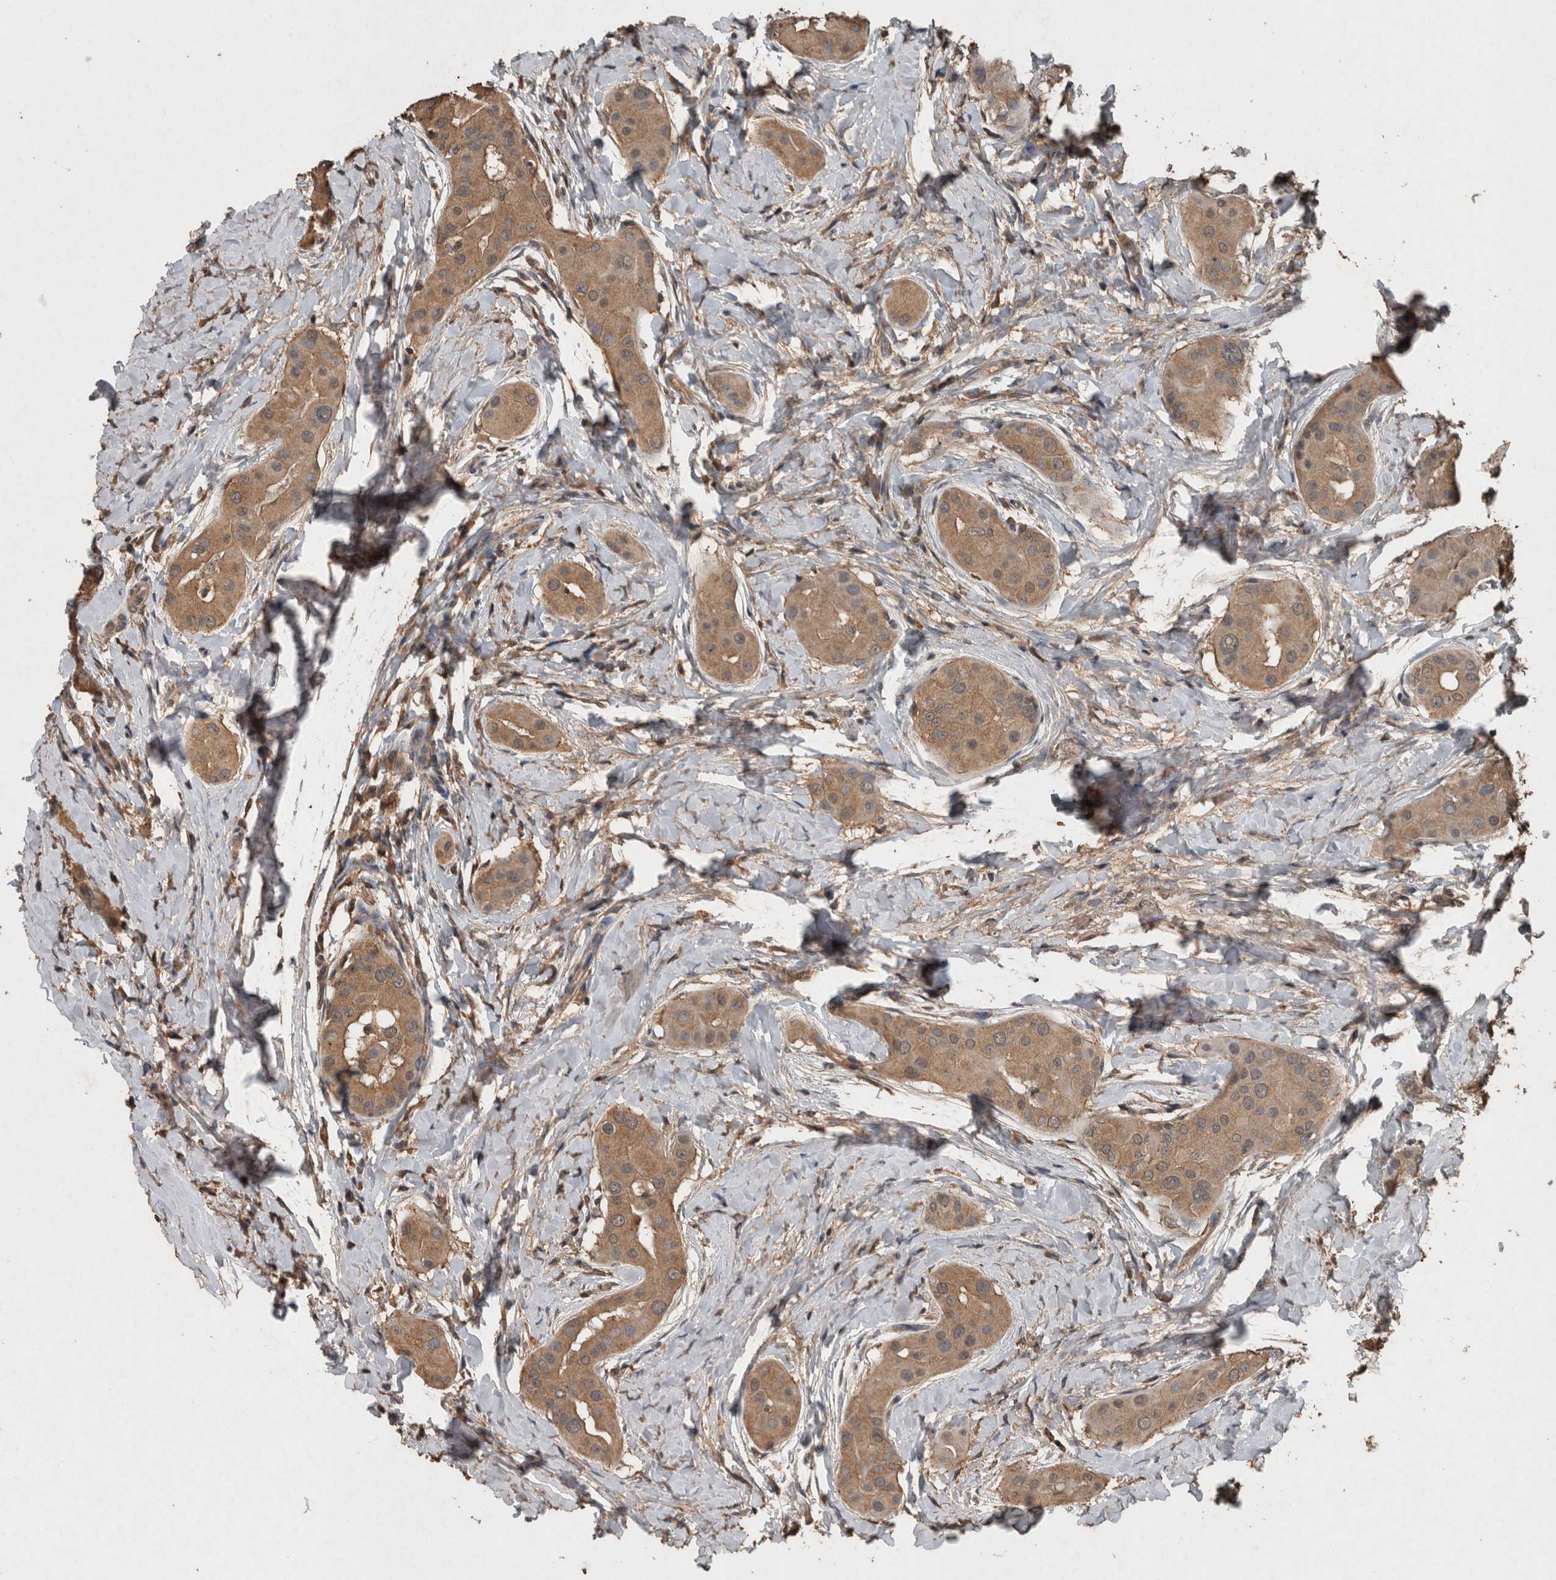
{"staining": {"intensity": "moderate", "quantity": ">75%", "location": "cytoplasmic/membranous"}, "tissue": "thyroid cancer", "cell_type": "Tumor cells", "image_type": "cancer", "snomed": [{"axis": "morphology", "description": "Papillary adenocarcinoma, NOS"}, {"axis": "topography", "description": "Thyroid gland"}], "caption": "This is an image of immunohistochemistry (IHC) staining of thyroid cancer, which shows moderate positivity in the cytoplasmic/membranous of tumor cells.", "gene": "FGFRL1", "patient": {"sex": "male", "age": 33}}